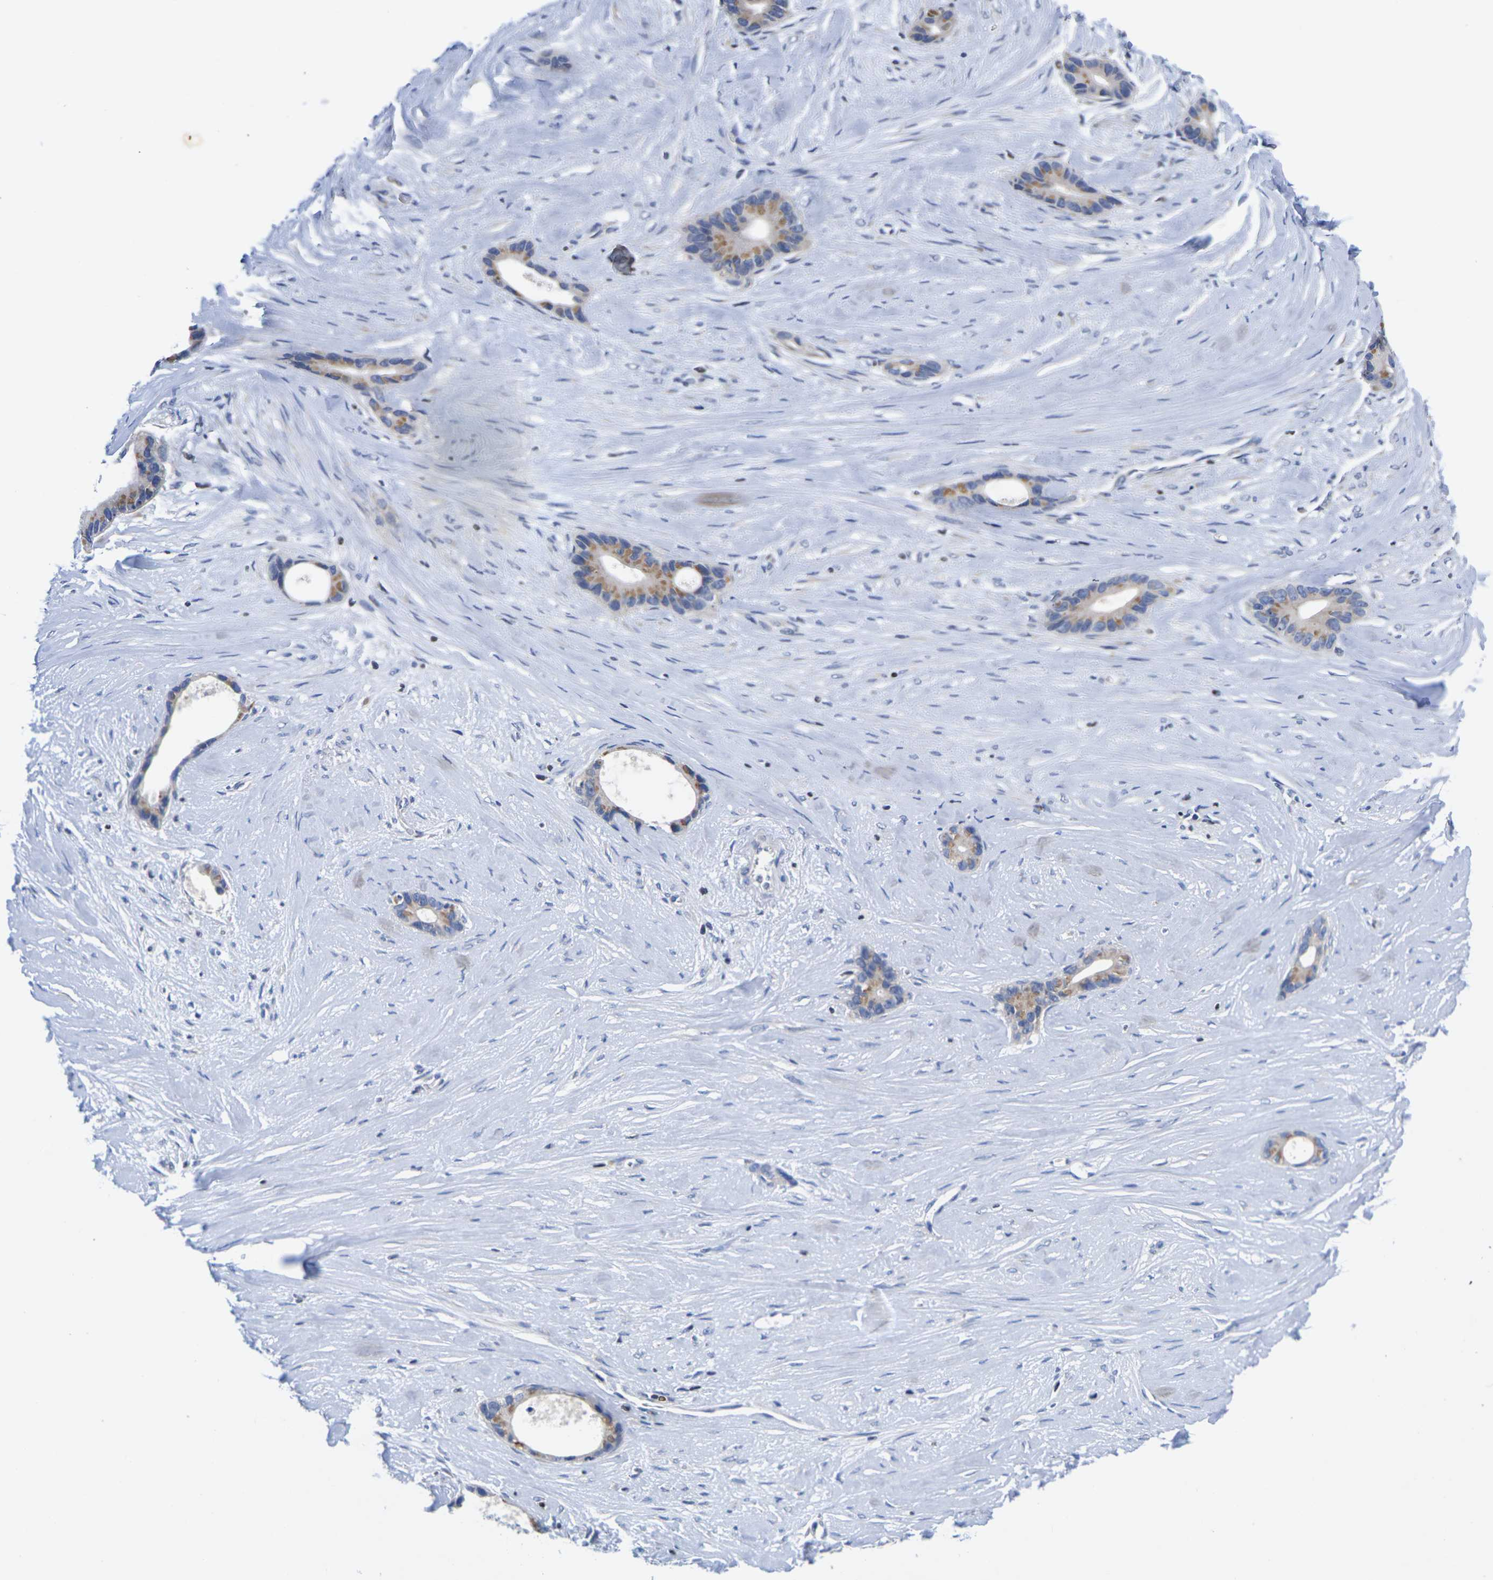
{"staining": {"intensity": "moderate", "quantity": ">75%", "location": "cytoplasmic/membranous"}, "tissue": "liver cancer", "cell_type": "Tumor cells", "image_type": "cancer", "snomed": [{"axis": "morphology", "description": "Cholangiocarcinoma"}, {"axis": "topography", "description": "Liver"}], "caption": "An immunohistochemistry (IHC) image of tumor tissue is shown. Protein staining in brown labels moderate cytoplasmic/membranous positivity in liver cholangiocarcinoma within tumor cells. The staining was performed using DAB (3,3'-diaminobenzidine) to visualize the protein expression in brown, while the nuclei were stained in blue with hematoxylin (Magnification: 20x).", "gene": "IKZF1", "patient": {"sex": "female", "age": 55}}